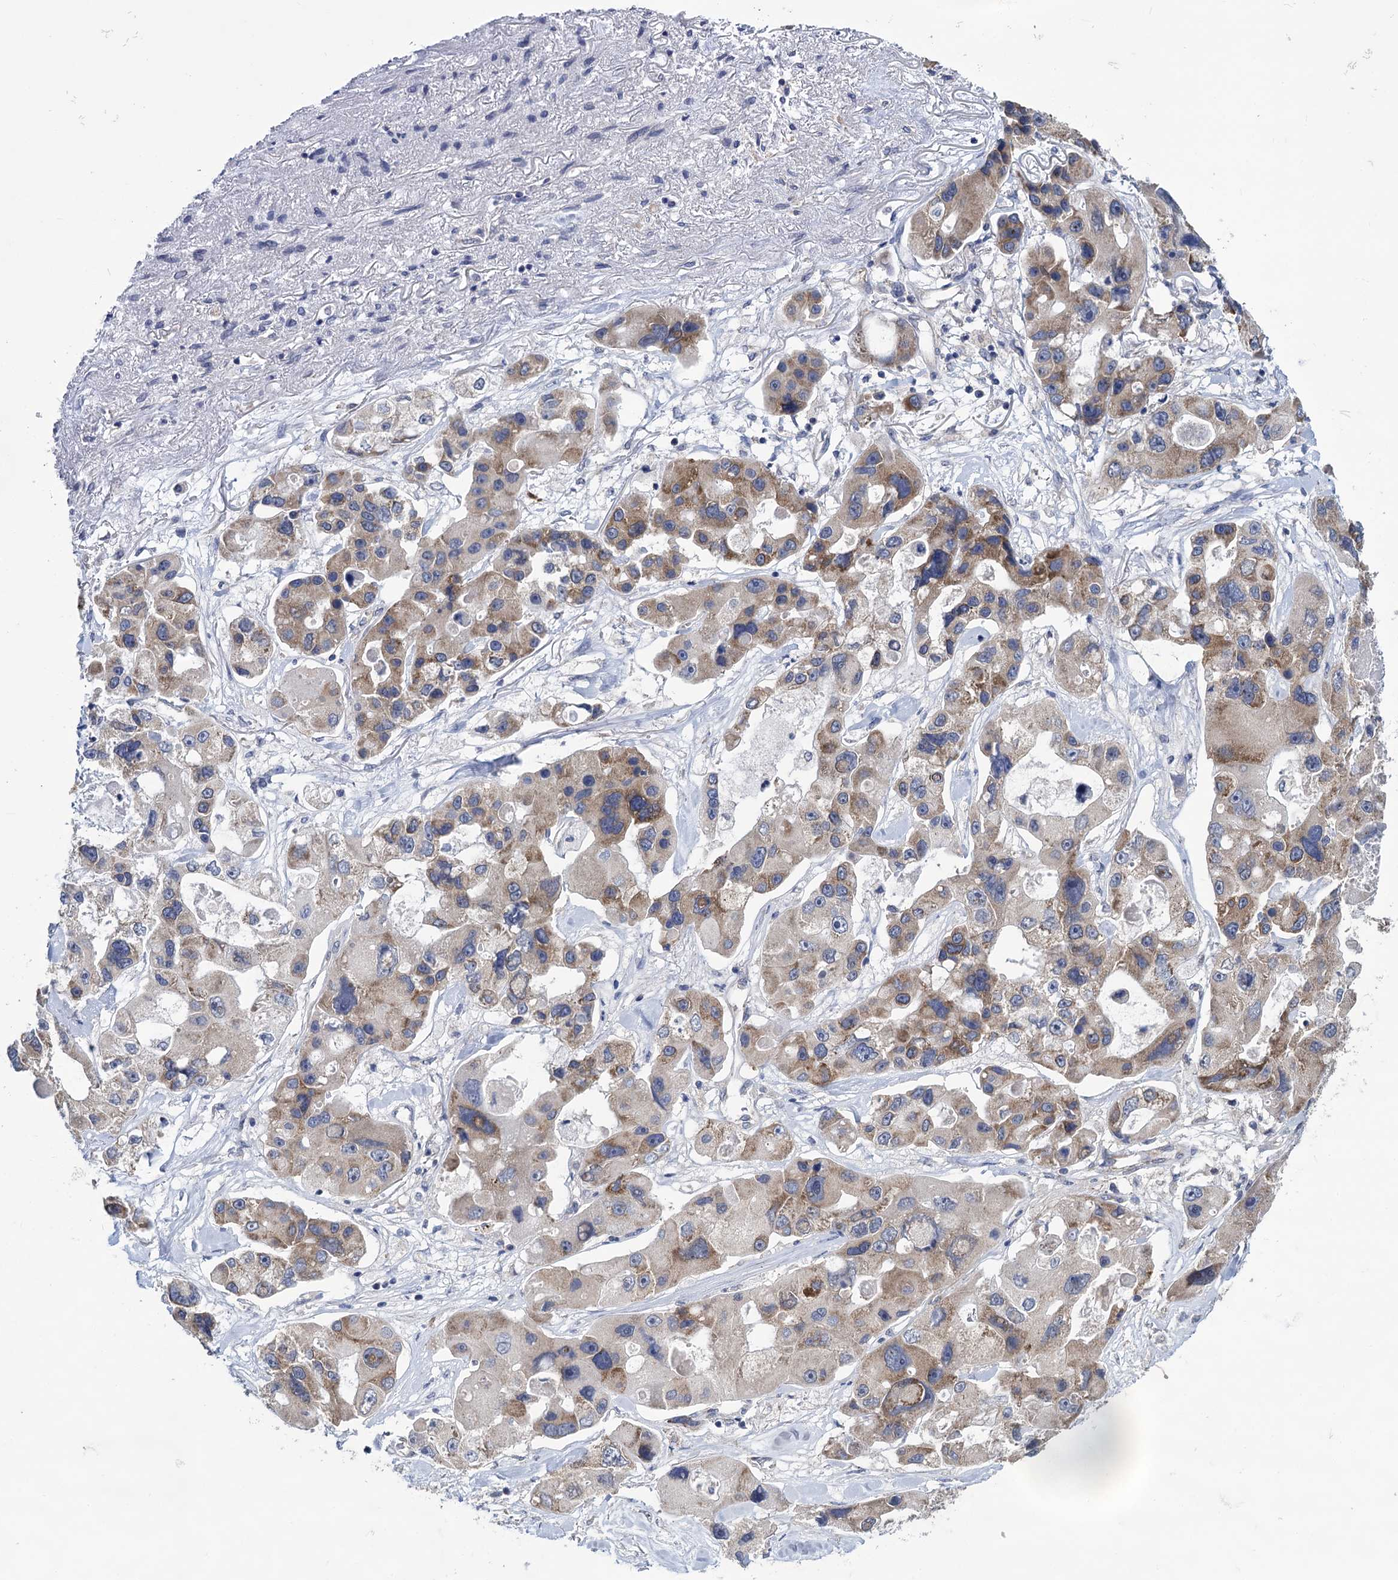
{"staining": {"intensity": "moderate", "quantity": ">75%", "location": "cytoplasmic/membranous"}, "tissue": "lung cancer", "cell_type": "Tumor cells", "image_type": "cancer", "snomed": [{"axis": "morphology", "description": "Adenocarcinoma, NOS"}, {"axis": "topography", "description": "Lung"}], "caption": "Moderate cytoplasmic/membranous staining is appreciated in about >75% of tumor cells in adenocarcinoma (lung). Ihc stains the protein of interest in brown and the nuclei are stained blue.", "gene": "GSTM2", "patient": {"sex": "female", "age": 54}}